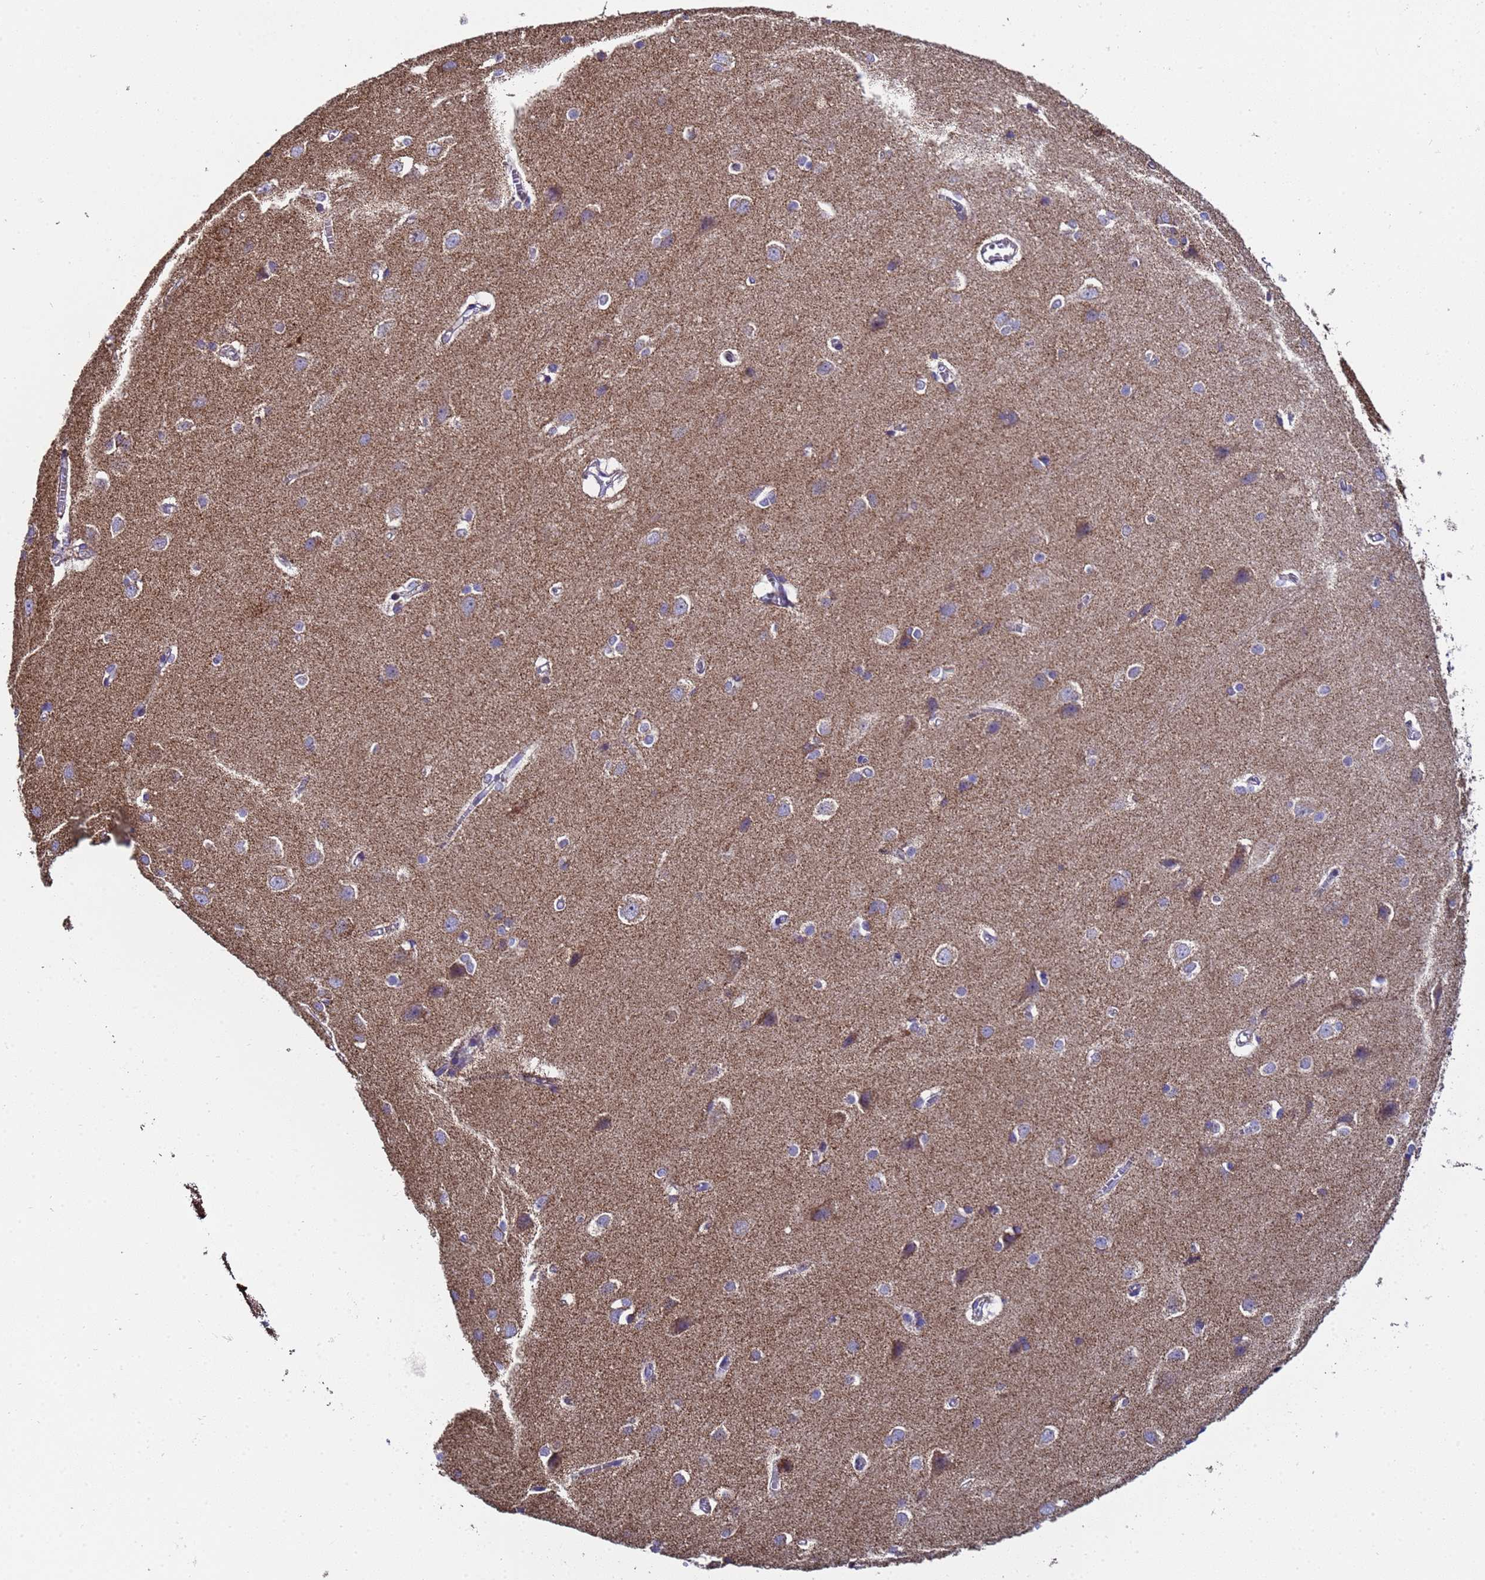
{"staining": {"intensity": "weak", "quantity": "25%-75%", "location": "cytoplasmic/membranous"}, "tissue": "cerebral cortex", "cell_type": "Endothelial cells", "image_type": "normal", "snomed": [{"axis": "morphology", "description": "Normal tissue, NOS"}, {"axis": "topography", "description": "Cerebral cortex"}], "caption": "A brown stain labels weak cytoplasmic/membranous expression of a protein in endothelial cells of unremarkable cerebral cortex. (DAB = brown stain, brightfield microscopy at high magnification).", "gene": "MRPS12", "patient": {"sex": "male", "age": 37}}